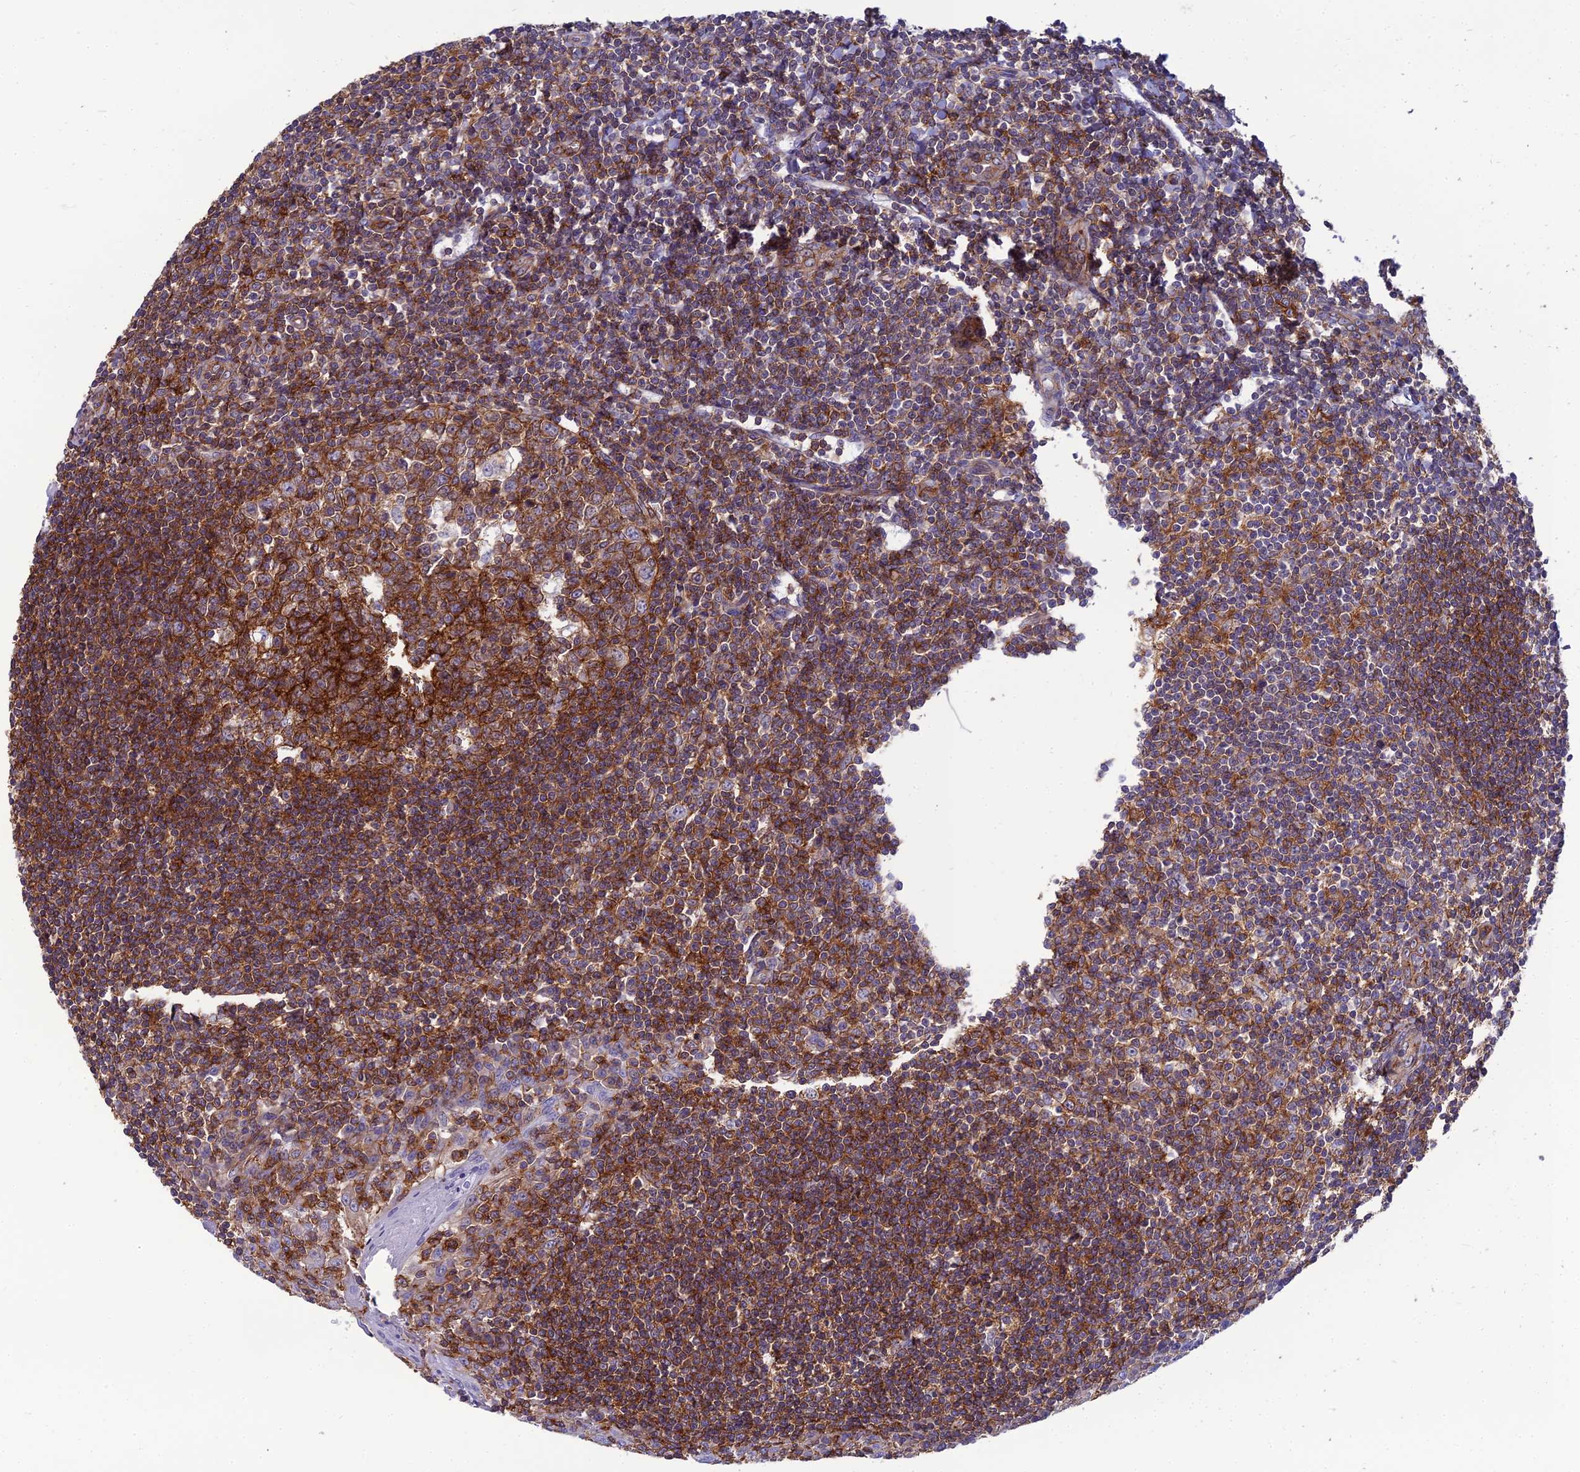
{"staining": {"intensity": "strong", "quantity": ">75%", "location": "cytoplasmic/membranous"}, "tissue": "tonsil", "cell_type": "Germinal center cells", "image_type": "normal", "snomed": [{"axis": "morphology", "description": "Normal tissue, NOS"}, {"axis": "topography", "description": "Tonsil"}], "caption": "DAB (3,3'-diaminobenzidine) immunohistochemical staining of benign human tonsil exhibits strong cytoplasmic/membranous protein staining in about >75% of germinal center cells.", "gene": "PPP1R18", "patient": {"sex": "male", "age": 27}}